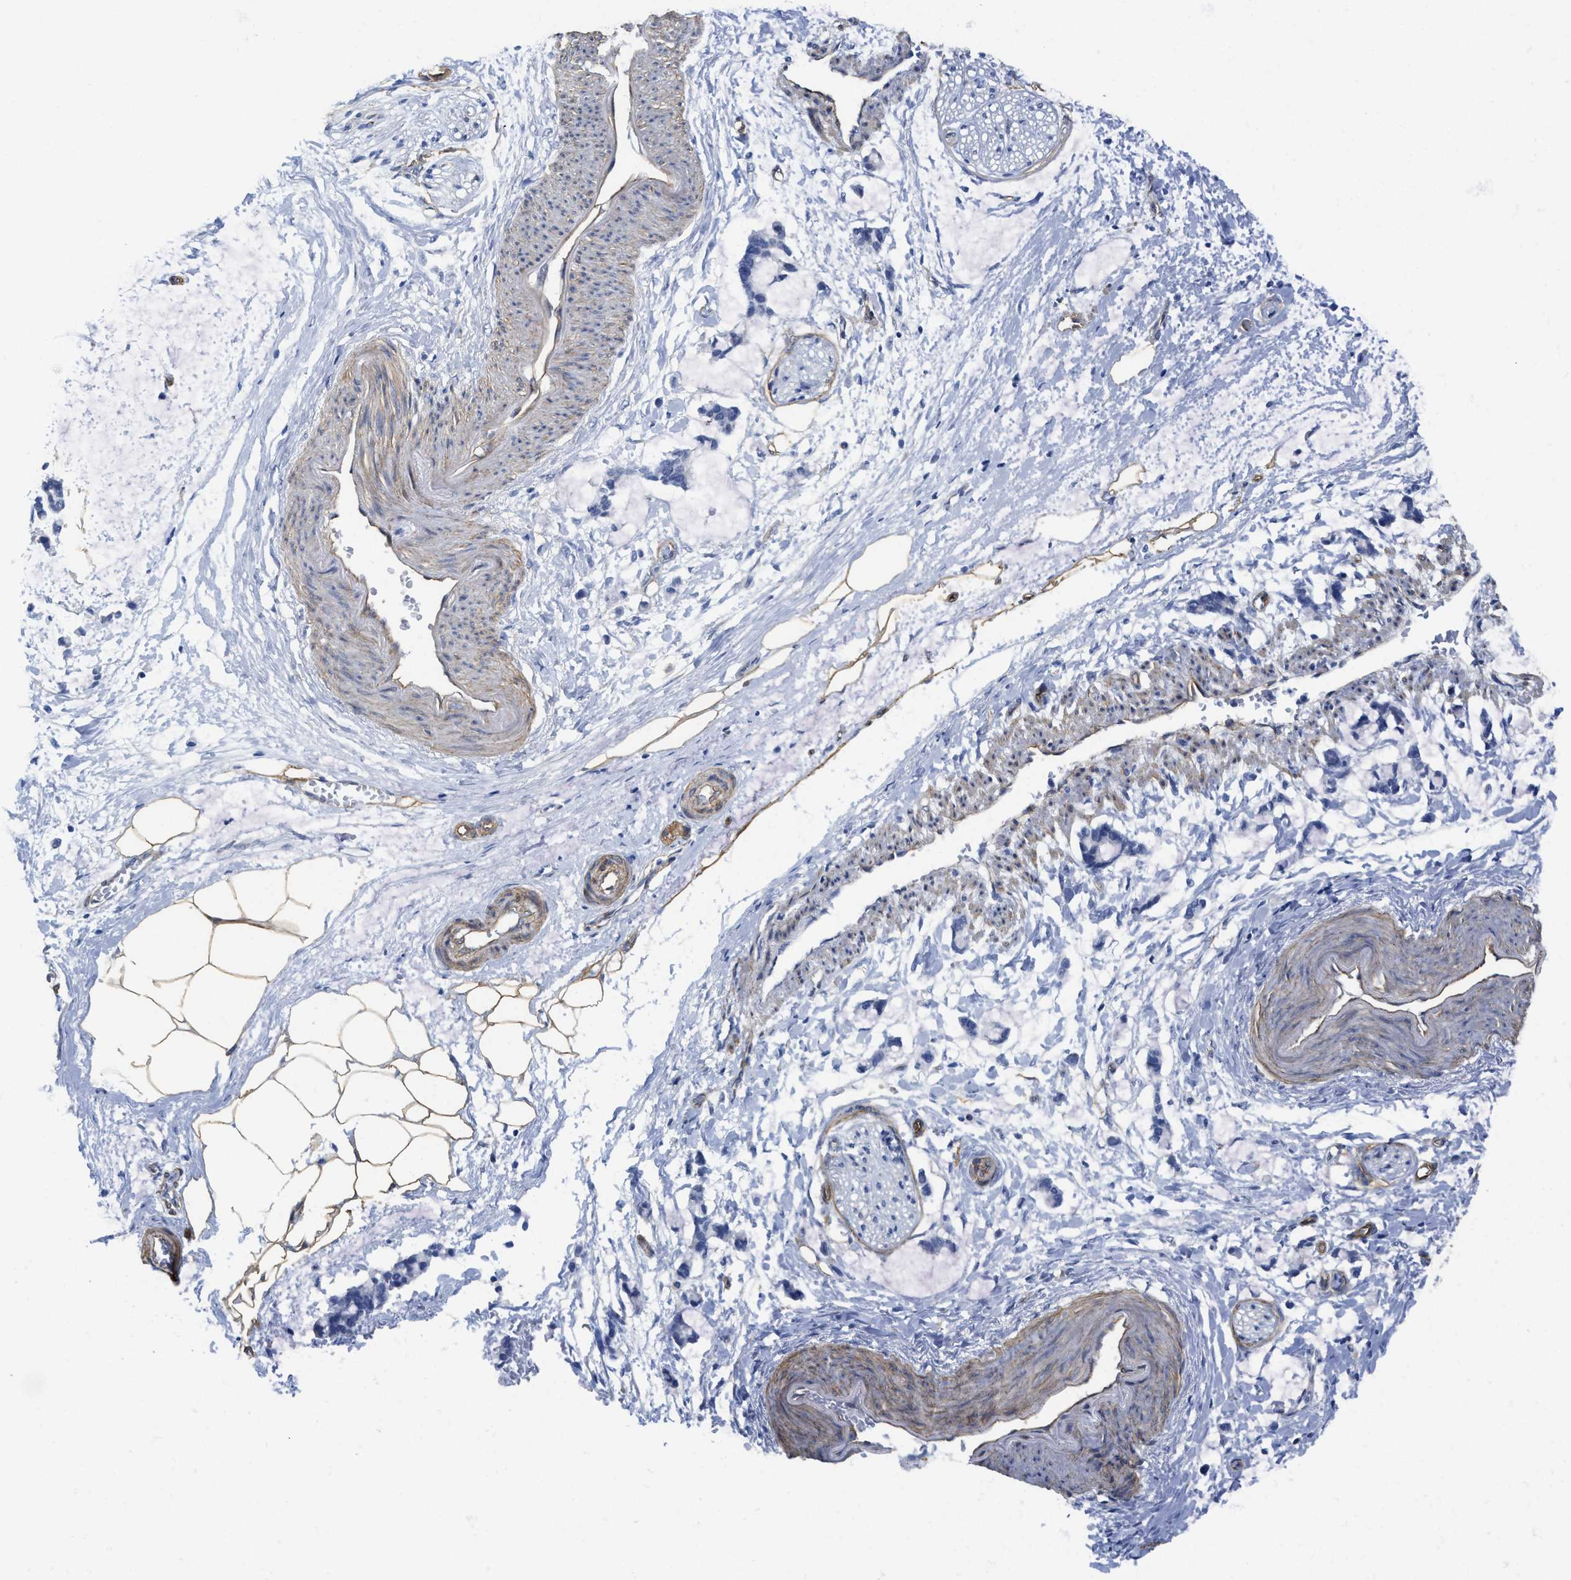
{"staining": {"intensity": "strong", "quantity": ">75%", "location": "cytoplasmic/membranous"}, "tissue": "adipose tissue", "cell_type": "Adipocytes", "image_type": "normal", "snomed": [{"axis": "morphology", "description": "Normal tissue, NOS"}, {"axis": "morphology", "description": "Adenocarcinoma, NOS"}, {"axis": "topography", "description": "Colon"}, {"axis": "topography", "description": "Peripheral nerve tissue"}], "caption": "A high-resolution histopathology image shows IHC staining of benign adipose tissue, which reveals strong cytoplasmic/membranous expression in approximately >75% of adipocytes.", "gene": "TUB", "patient": {"sex": "male", "age": 14}}